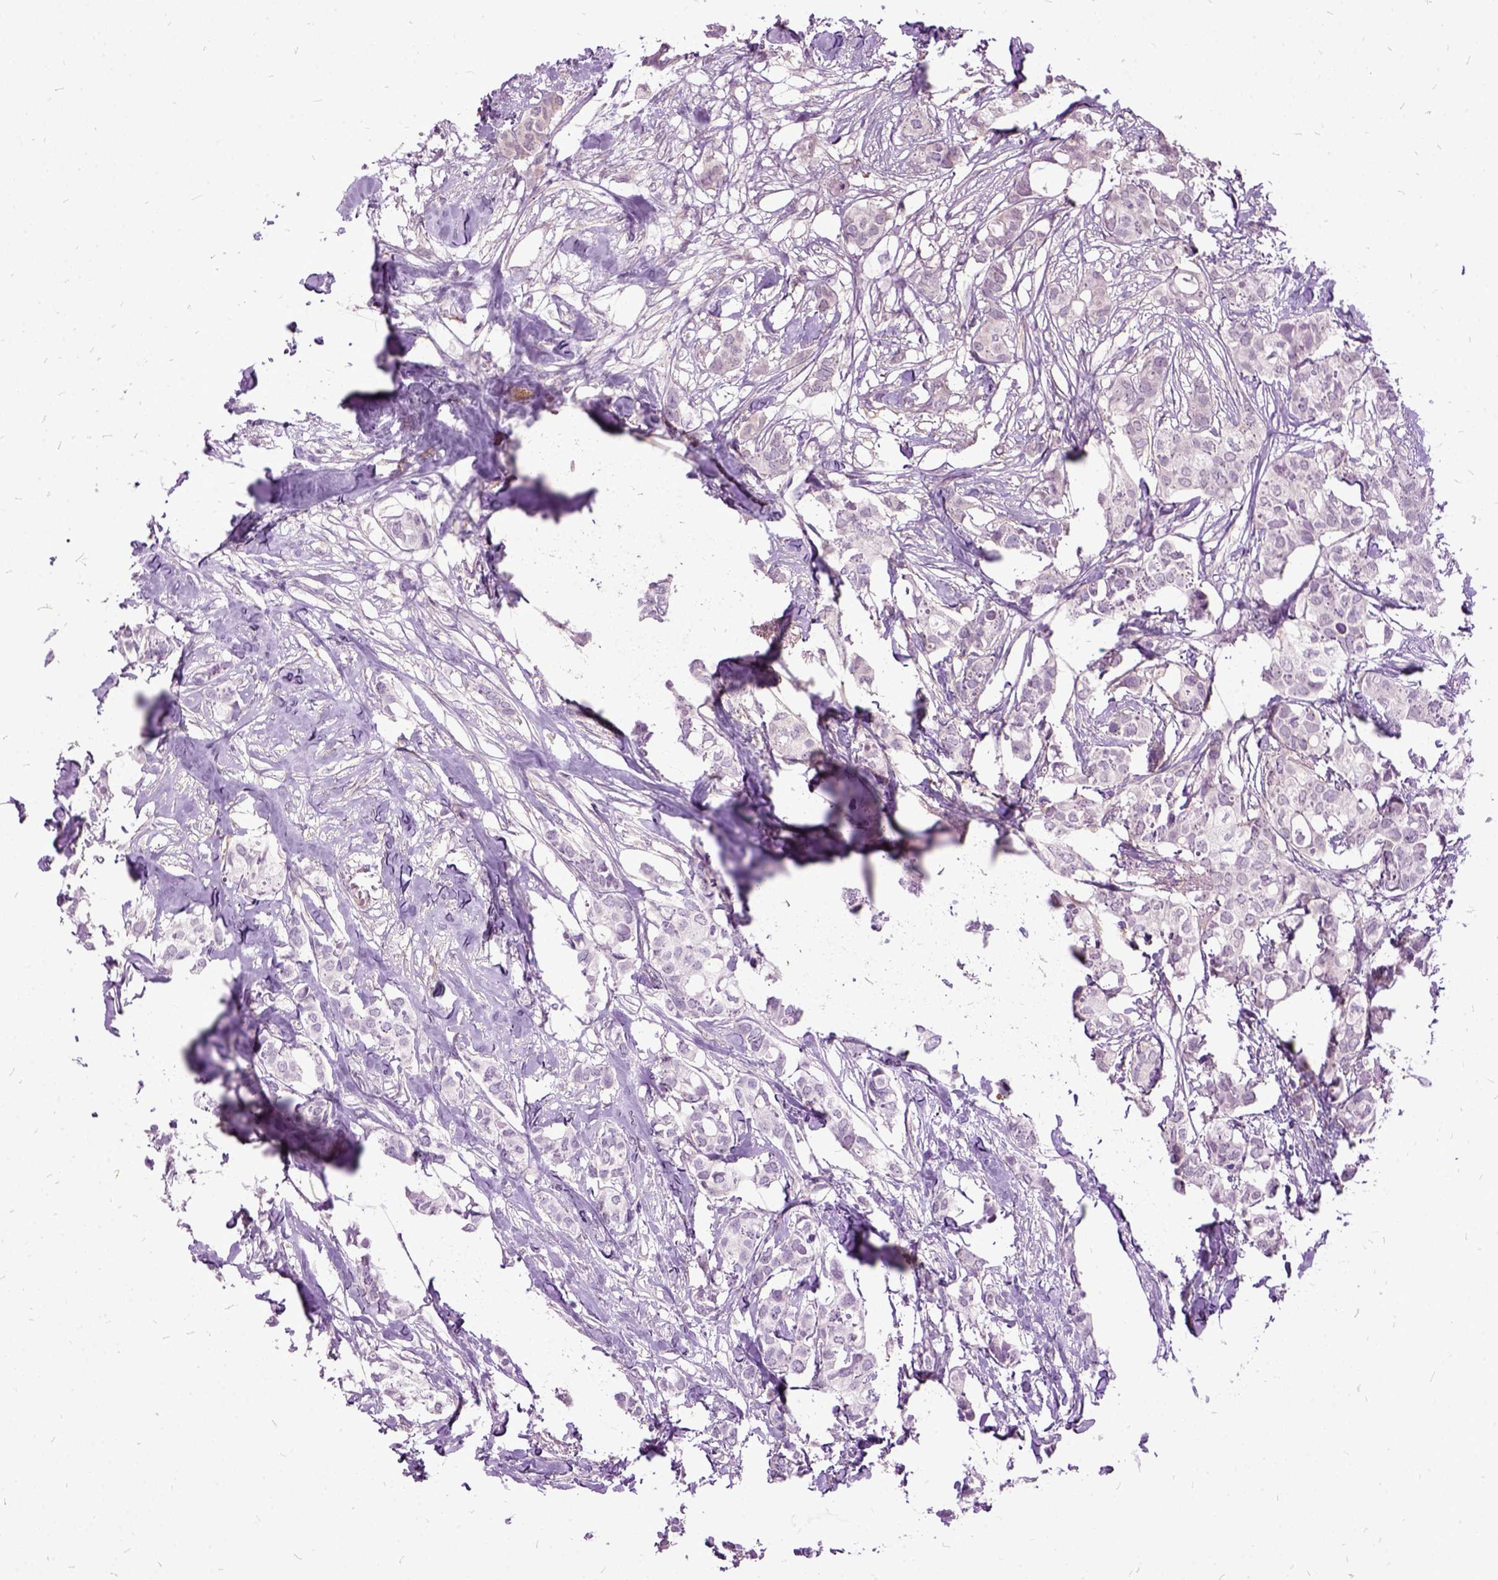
{"staining": {"intensity": "negative", "quantity": "none", "location": "none"}, "tissue": "breast cancer", "cell_type": "Tumor cells", "image_type": "cancer", "snomed": [{"axis": "morphology", "description": "Duct carcinoma"}, {"axis": "topography", "description": "Breast"}], "caption": "IHC of human invasive ductal carcinoma (breast) exhibits no staining in tumor cells.", "gene": "MME", "patient": {"sex": "female", "age": 62}}